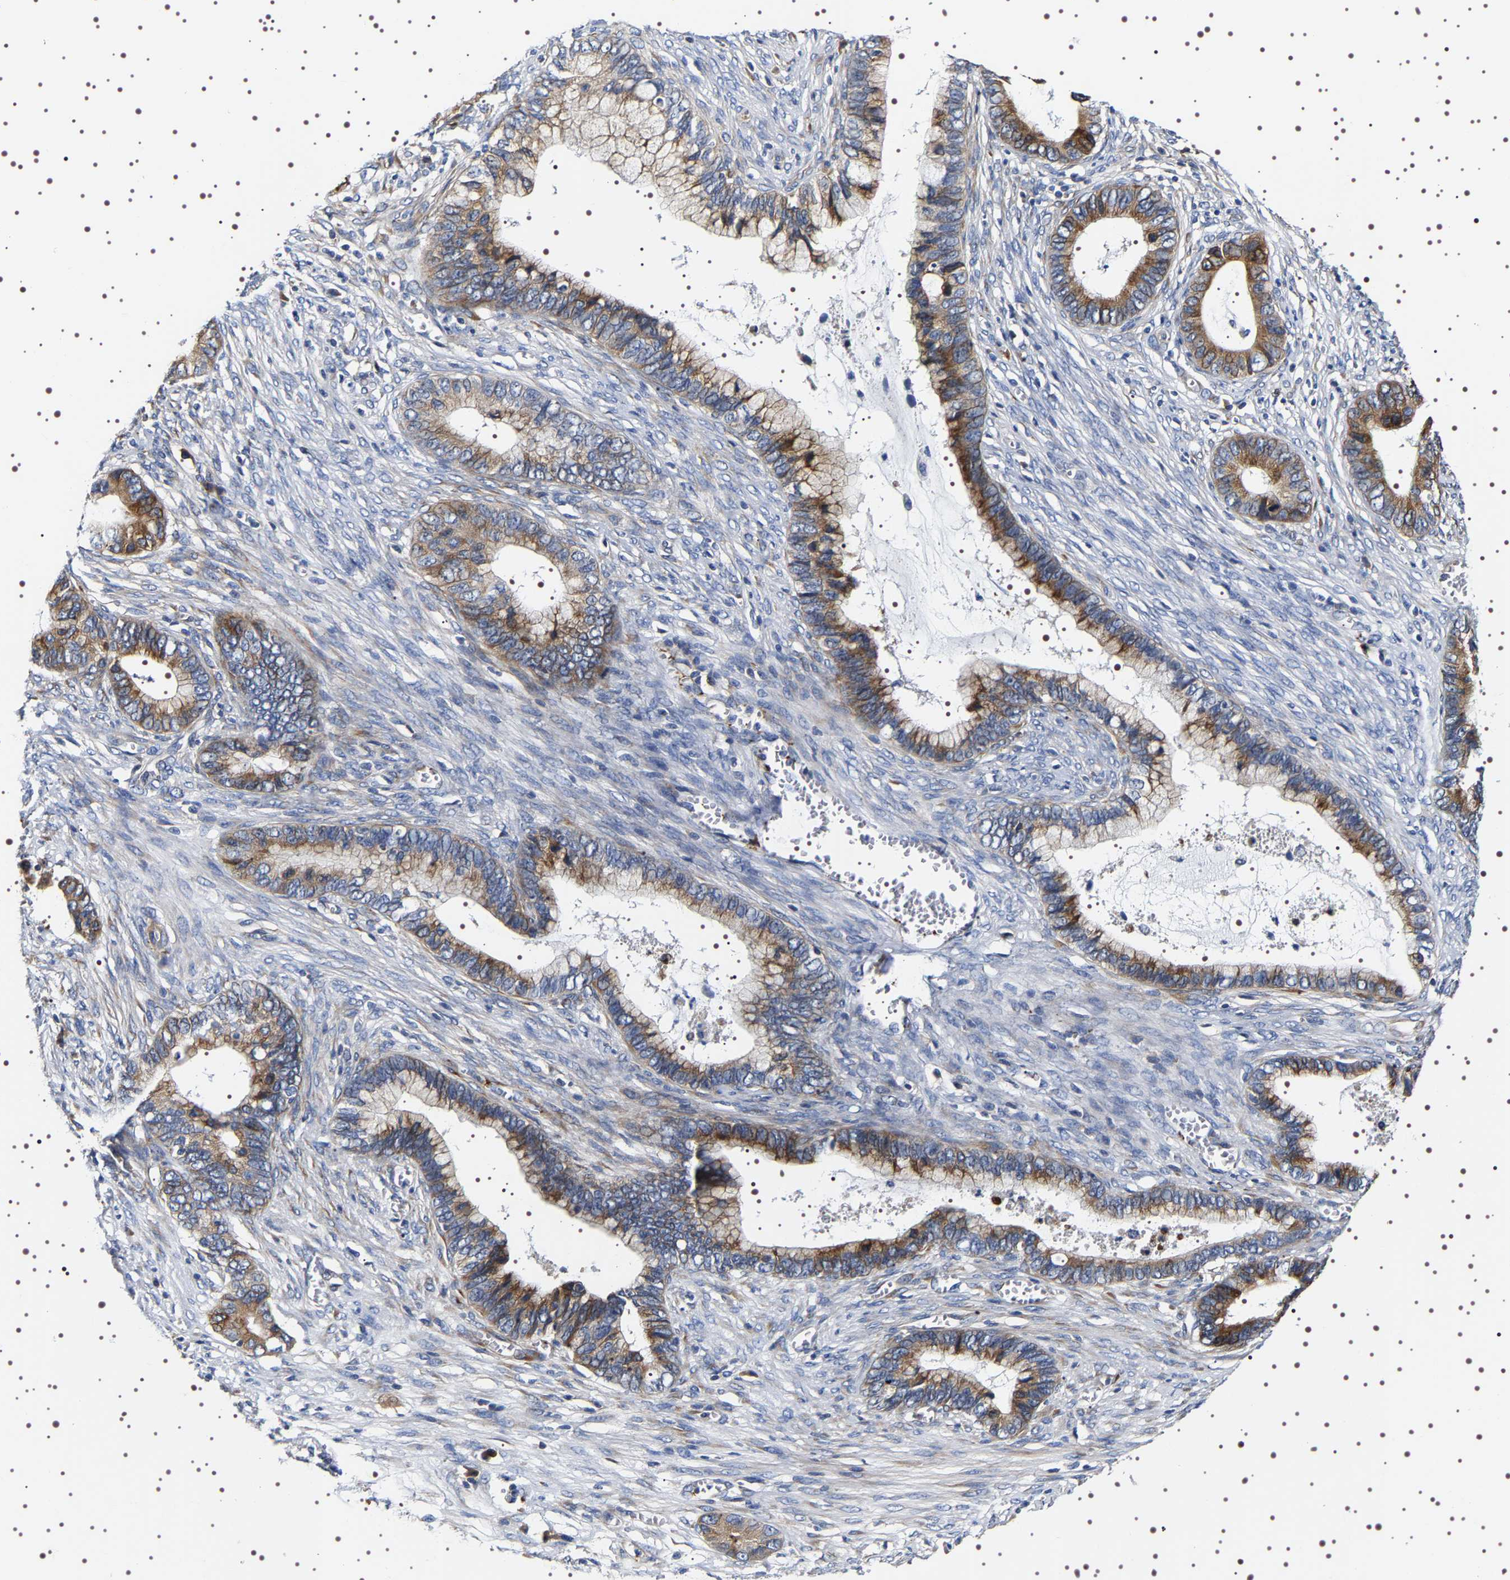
{"staining": {"intensity": "strong", "quantity": ">75%", "location": "cytoplasmic/membranous"}, "tissue": "cervical cancer", "cell_type": "Tumor cells", "image_type": "cancer", "snomed": [{"axis": "morphology", "description": "Adenocarcinoma, NOS"}, {"axis": "topography", "description": "Cervix"}], "caption": "Immunohistochemistry image of human cervical cancer (adenocarcinoma) stained for a protein (brown), which reveals high levels of strong cytoplasmic/membranous staining in about >75% of tumor cells.", "gene": "SQLE", "patient": {"sex": "female", "age": 44}}